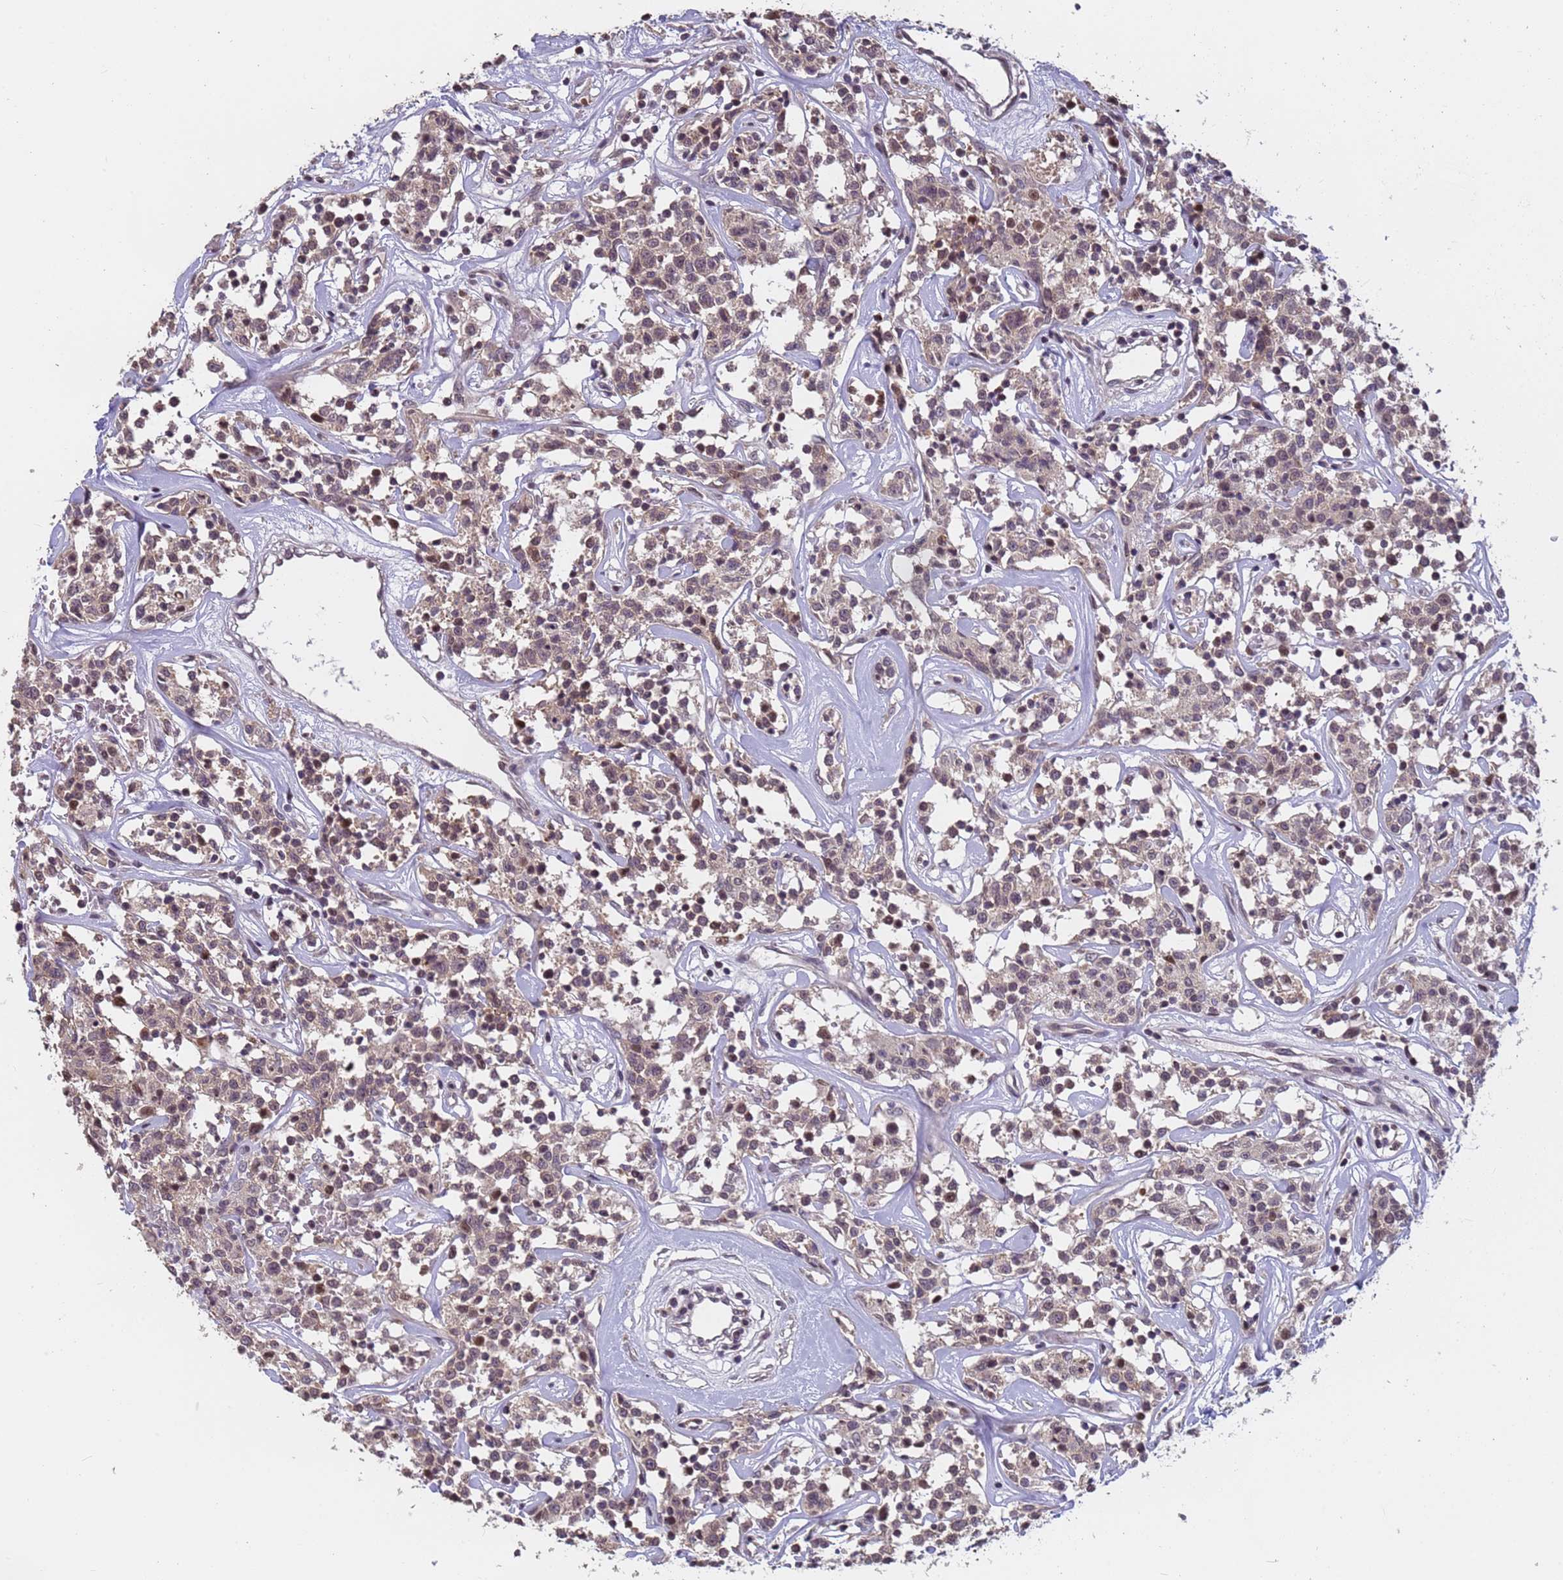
{"staining": {"intensity": "weak", "quantity": "25%-75%", "location": "cytoplasmic/membranous,nuclear"}, "tissue": "lymphoma", "cell_type": "Tumor cells", "image_type": "cancer", "snomed": [{"axis": "morphology", "description": "Malignant lymphoma, non-Hodgkin's type, Low grade"}, {"axis": "topography", "description": "Small intestine"}], "caption": "Protein expression analysis of human low-grade malignant lymphoma, non-Hodgkin's type reveals weak cytoplasmic/membranous and nuclear expression in approximately 25%-75% of tumor cells. (Brightfield microscopy of DAB IHC at high magnification).", "gene": "VWA3A", "patient": {"sex": "female", "age": 59}}